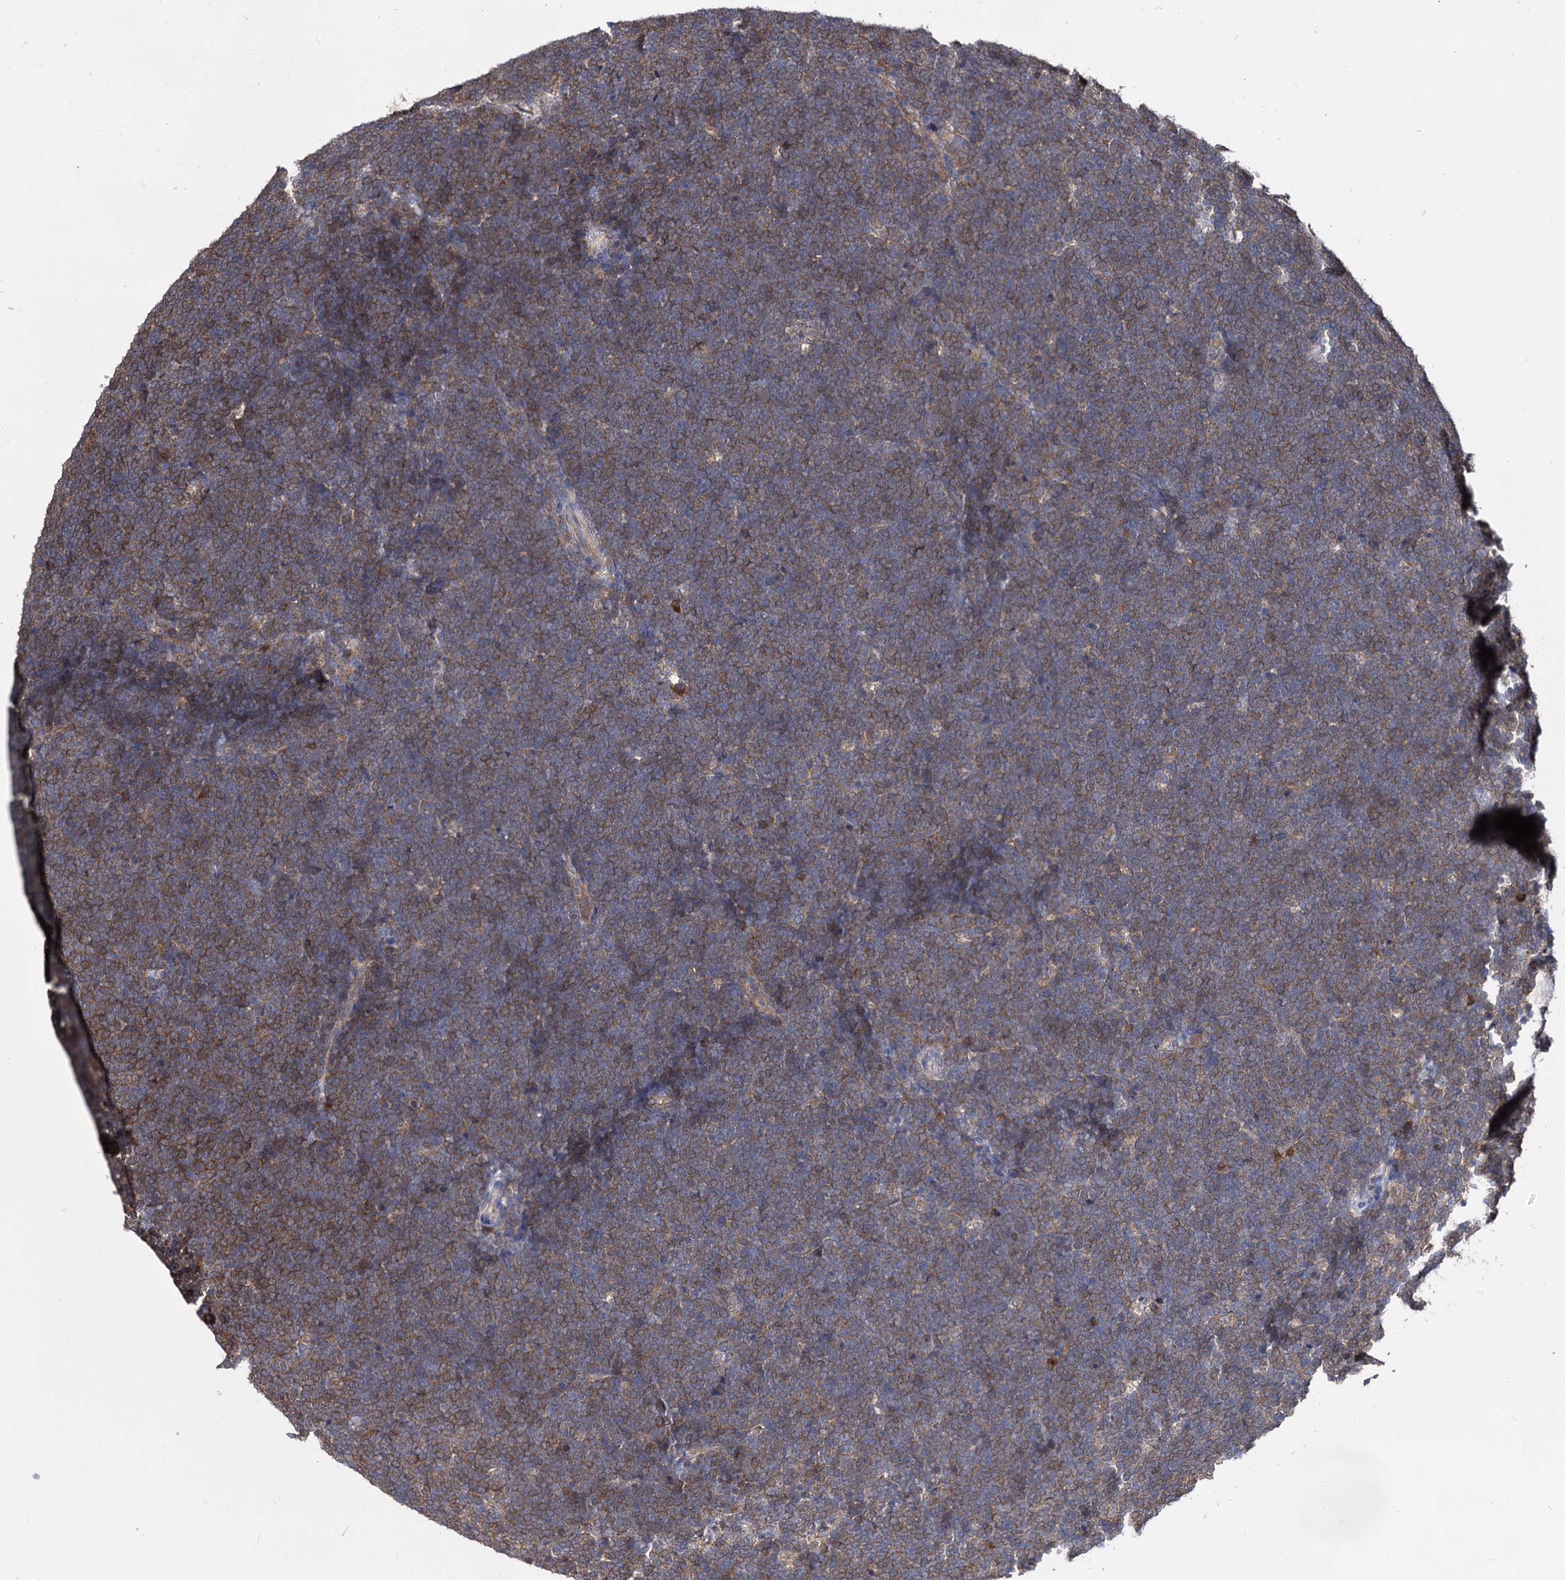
{"staining": {"intensity": "weak", "quantity": "<25%", "location": "cytoplasmic/membranous"}, "tissue": "lymphoma", "cell_type": "Tumor cells", "image_type": "cancer", "snomed": [{"axis": "morphology", "description": "Malignant lymphoma, non-Hodgkin's type, High grade"}, {"axis": "topography", "description": "Lymph node"}], "caption": "This micrograph is of malignant lymphoma, non-Hodgkin's type (high-grade) stained with immunohistochemistry to label a protein in brown with the nuclei are counter-stained blue. There is no staining in tumor cells.", "gene": "NME1", "patient": {"sex": "male", "age": 13}}